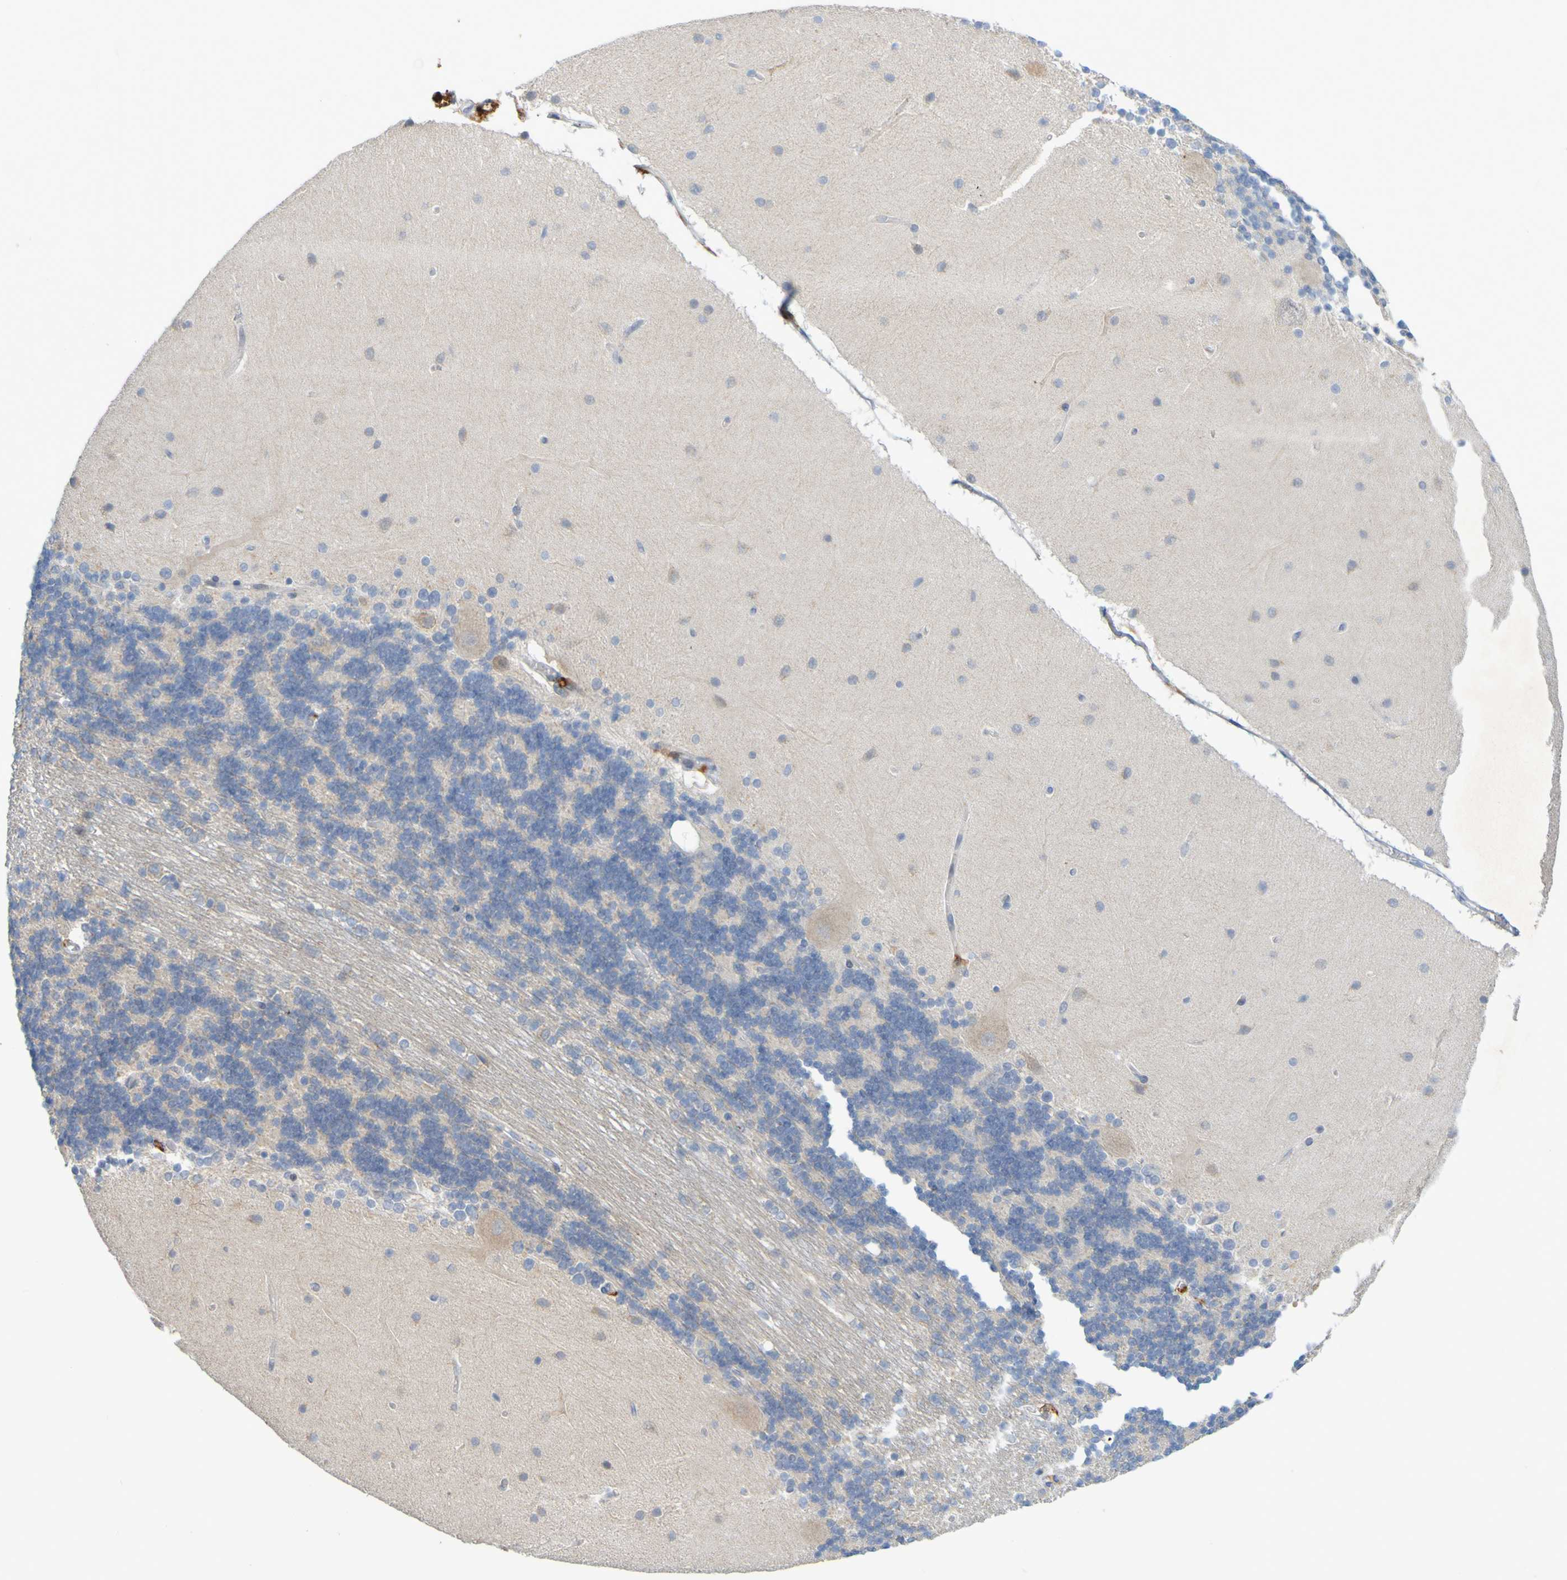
{"staining": {"intensity": "weak", "quantity": "25%-75%", "location": "cytoplasmic/membranous"}, "tissue": "cerebellum", "cell_type": "Cells in granular layer", "image_type": "normal", "snomed": [{"axis": "morphology", "description": "Normal tissue, NOS"}, {"axis": "topography", "description": "Cerebellum"}], "caption": "A brown stain shows weak cytoplasmic/membranous positivity of a protein in cells in granular layer of benign human cerebellum. (DAB IHC, brown staining for protein, blue staining for nuclei).", "gene": "LILRB5", "patient": {"sex": "female", "age": 54}}